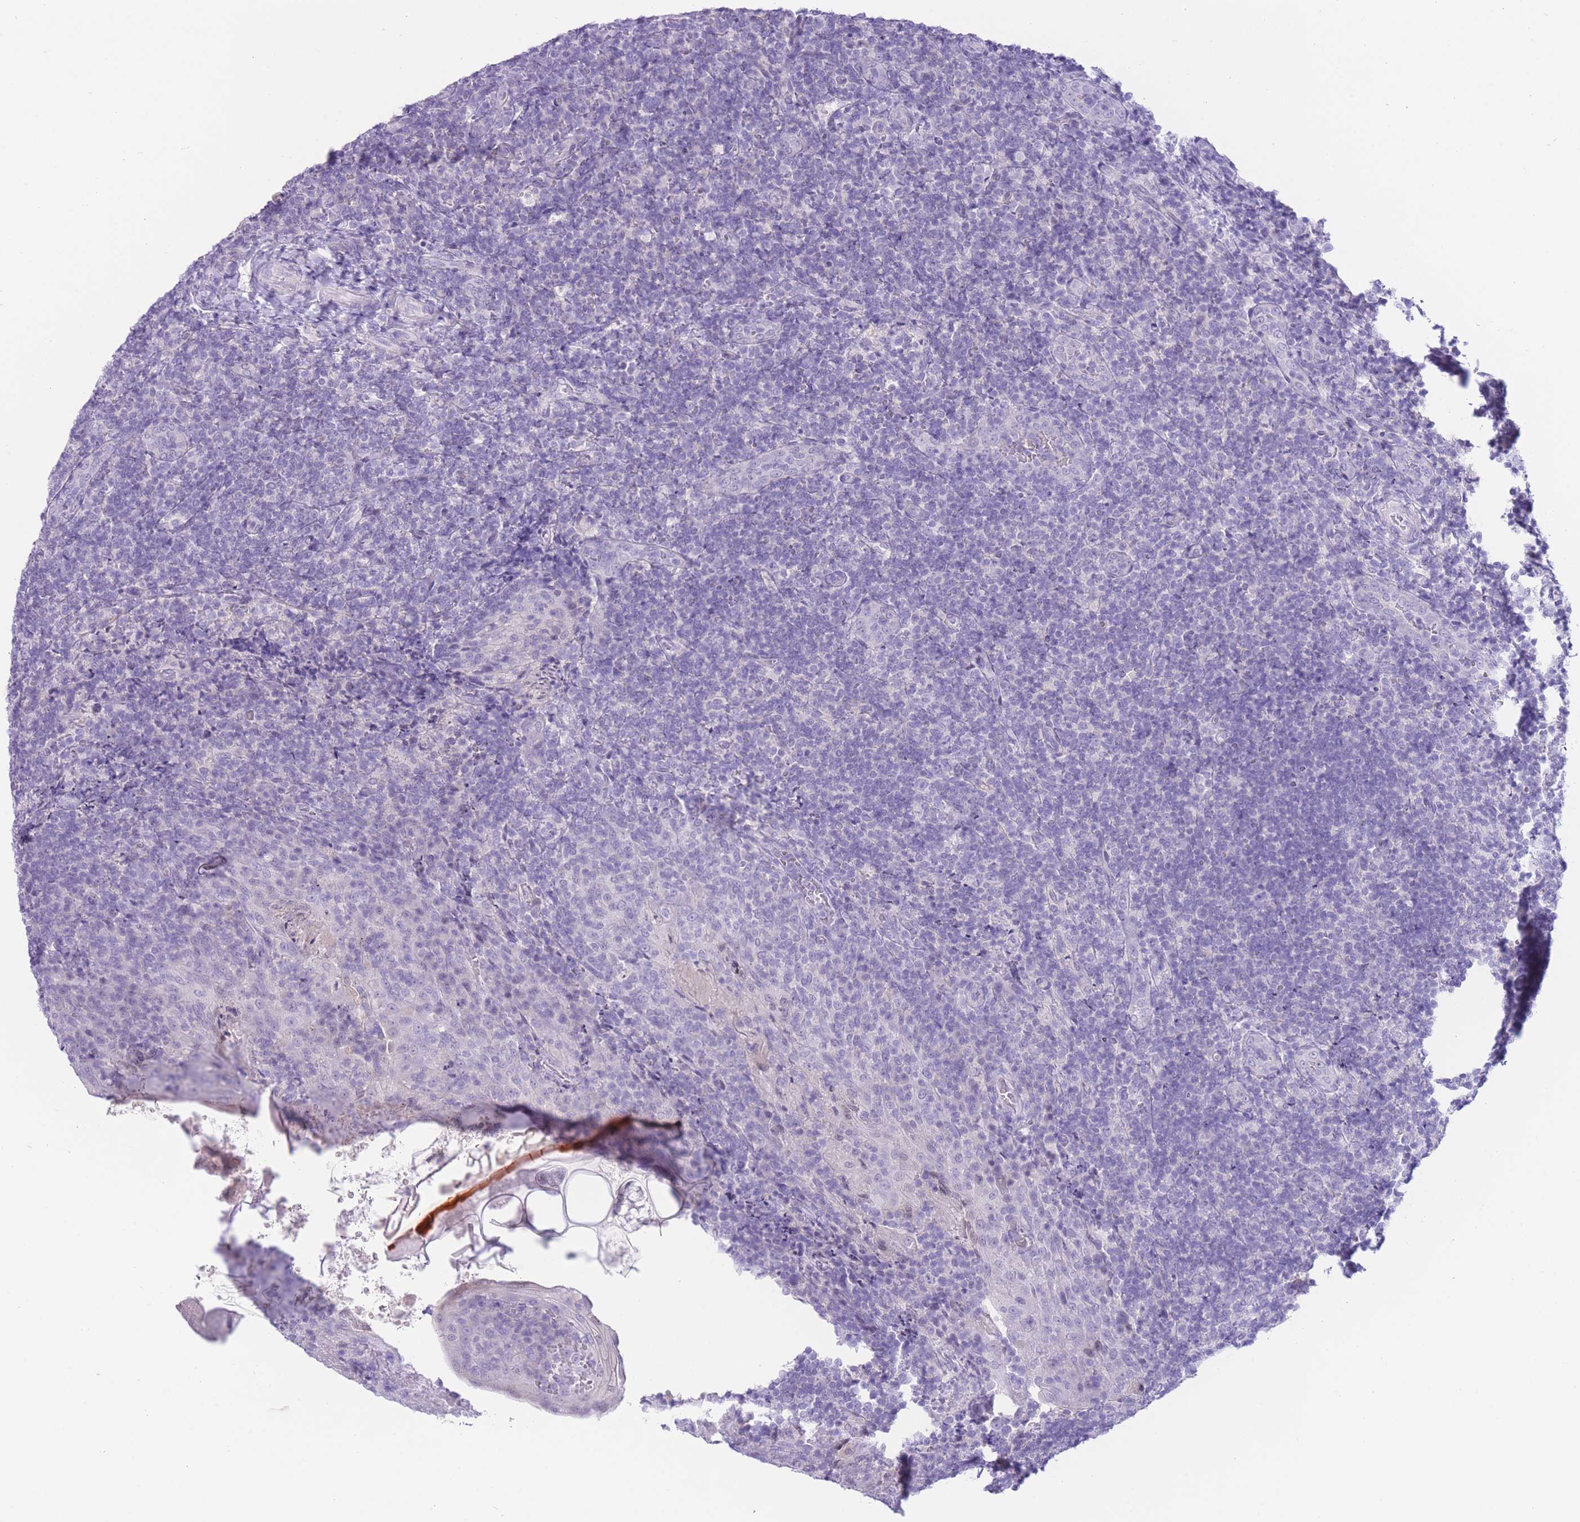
{"staining": {"intensity": "negative", "quantity": "none", "location": "none"}, "tissue": "tonsil", "cell_type": "Germinal center cells", "image_type": "normal", "snomed": [{"axis": "morphology", "description": "Normal tissue, NOS"}, {"axis": "topography", "description": "Tonsil"}], "caption": "This photomicrograph is of benign tonsil stained with immunohistochemistry (IHC) to label a protein in brown with the nuclei are counter-stained blue. There is no expression in germinal center cells. (DAB (3,3'-diaminobenzidine) immunohistochemistry (IHC) with hematoxylin counter stain).", "gene": "ZNF212", "patient": {"sex": "male", "age": 17}}